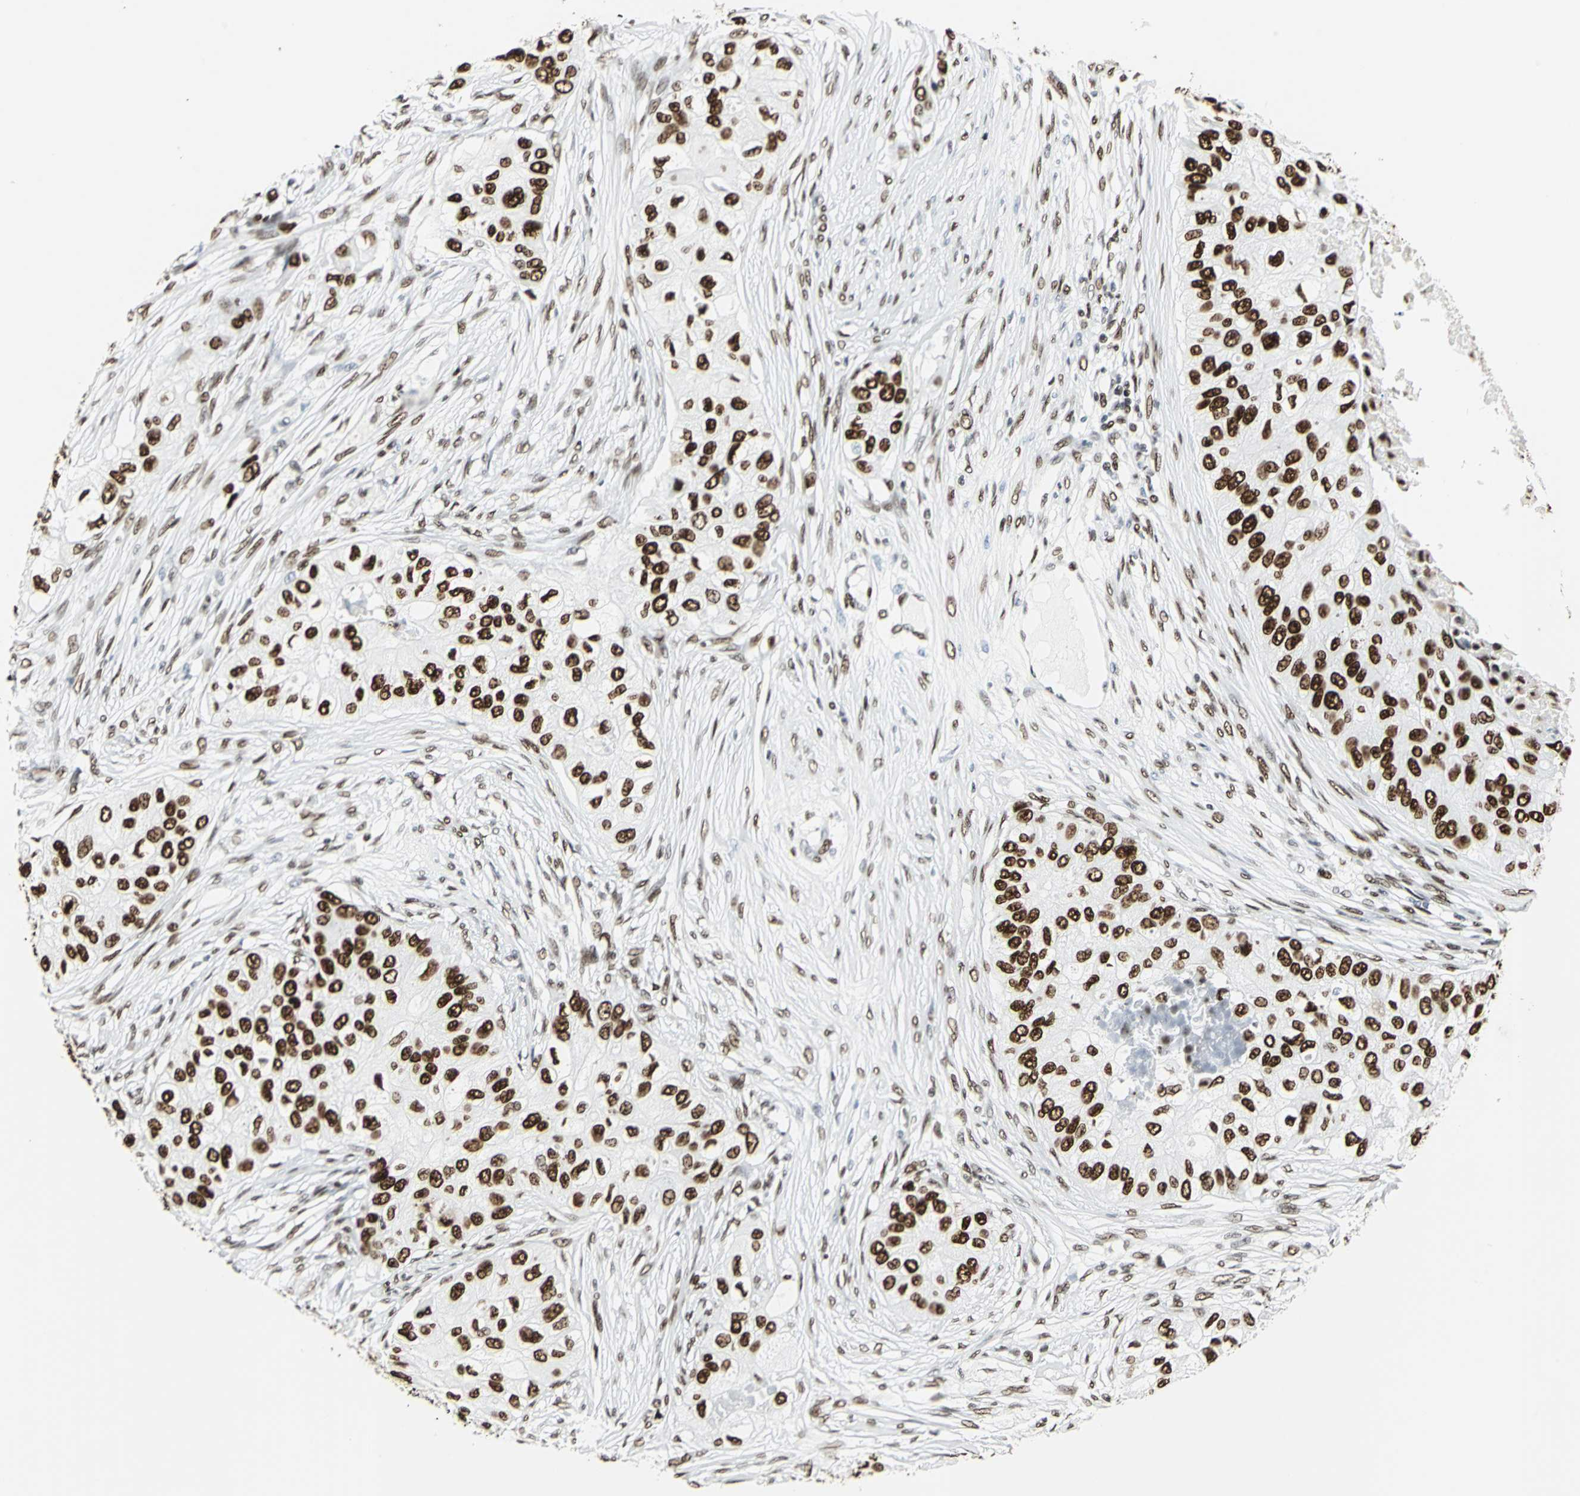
{"staining": {"intensity": "strong", "quantity": ">75%", "location": "nuclear"}, "tissue": "breast cancer", "cell_type": "Tumor cells", "image_type": "cancer", "snomed": [{"axis": "morphology", "description": "Normal tissue, NOS"}, {"axis": "morphology", "description": "Duct carcinoma"}, {"axis": "topography", "description": "Breast"}], "caption": "Immunohistochemical staining of human breast cancer demonstrates high levels of strong nuclear staining in approximately >75% of tumor cells. Immunohistochemistry stains the protein of interest in brown and the nuclei are stained blue.", "gene": "HDAC2", "patient": {"sex": "female", "age": 49}}